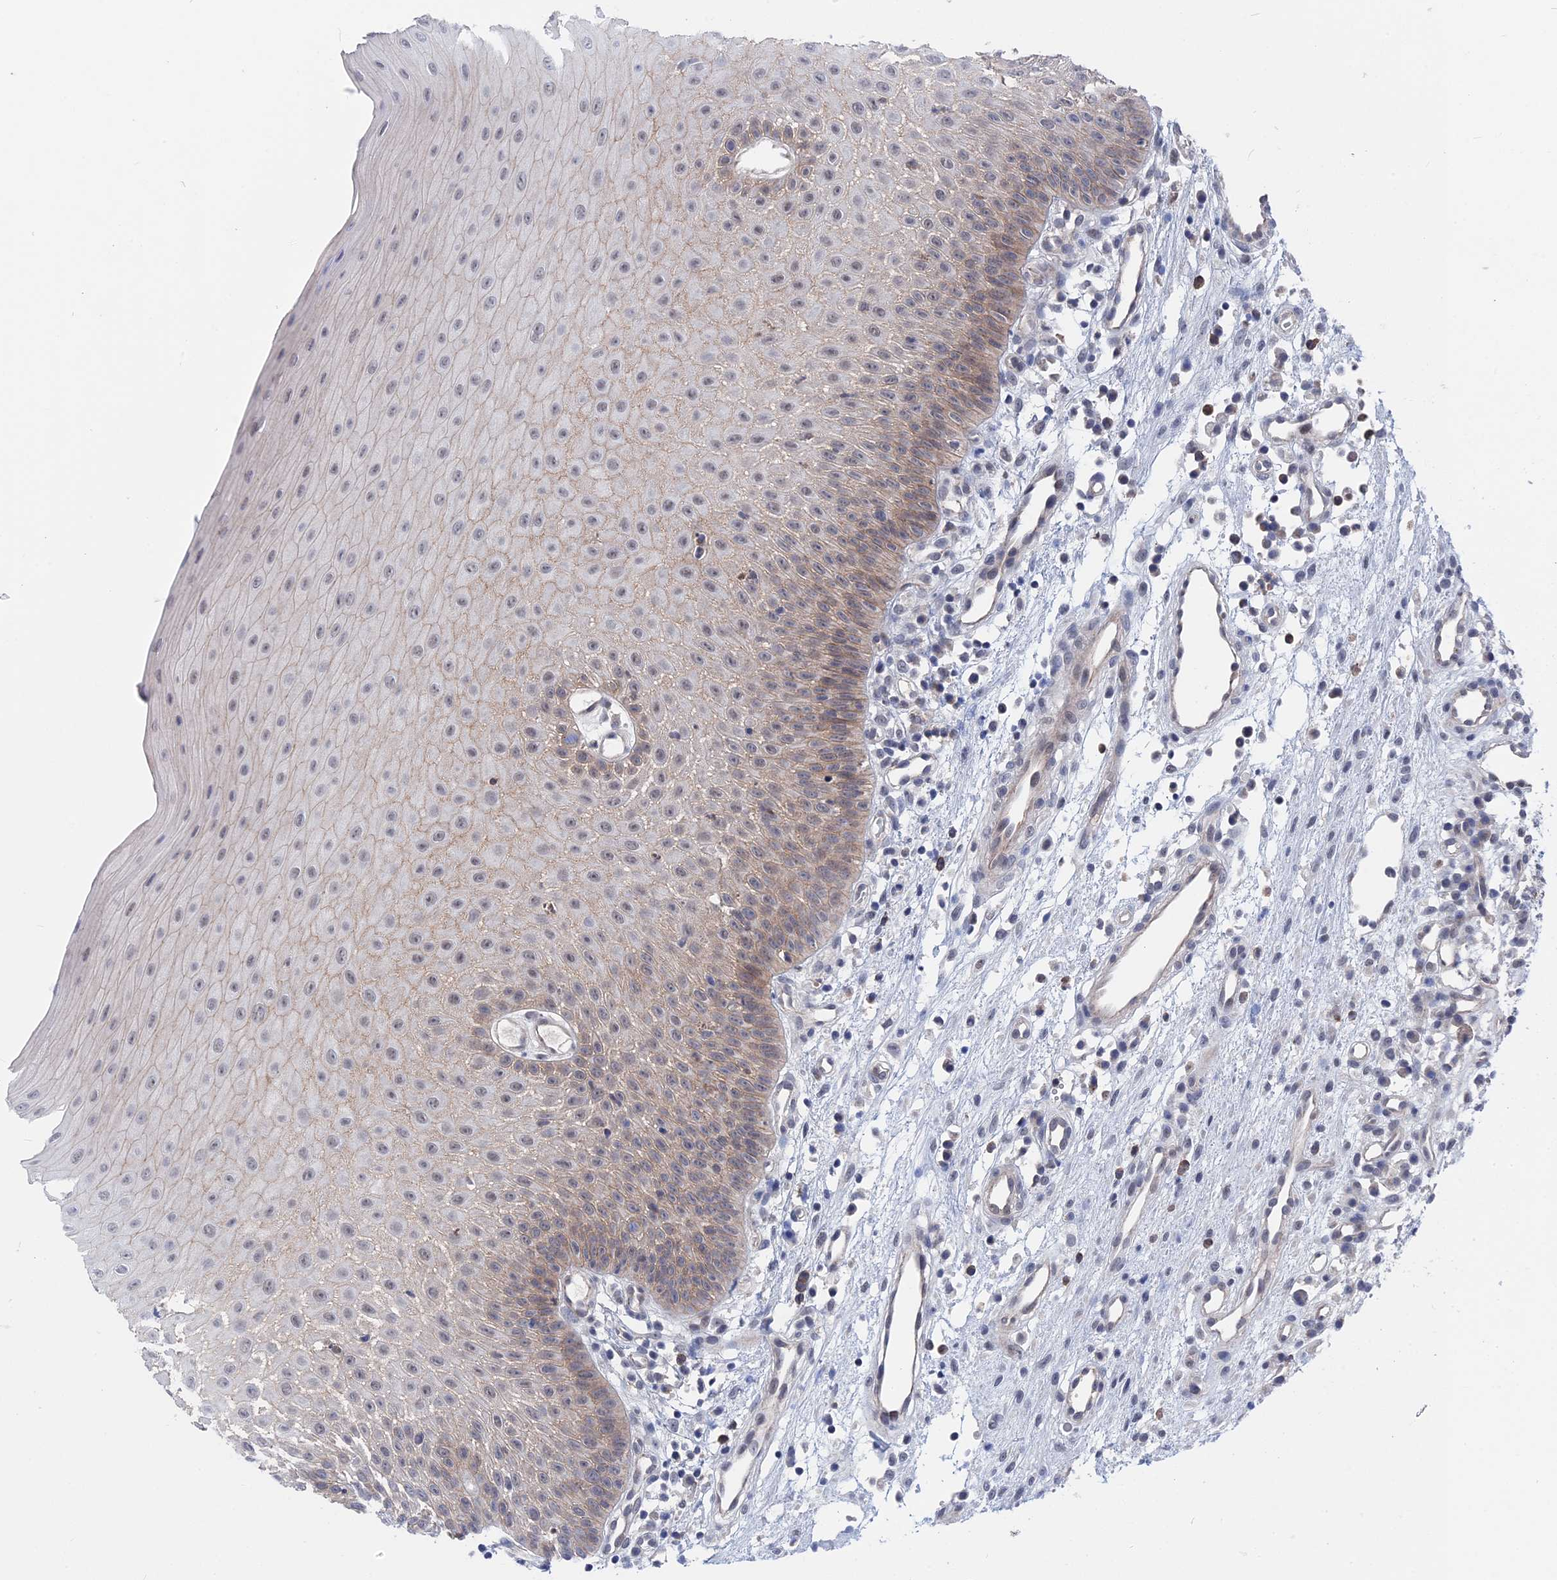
{"staining": {"intensity": "weak", "quantity": "<25%", "location": "cytoplasmic/membranous"}, "tissue": "oral mucosa", "cell_type": "Squamous epithelial cells", "image_type": "normal", "snomed": [{"axis": "morphology", "description": "Normal tissue, NOS"}, {"axis": "topography", "description": "Oral tissue"}], "caption": "Immunohistochemistry photomicrograph of normal oral mucosa: oral mucosa stained with DAB (3,3'-diaminobenzidine) demonstrates no significant protein expression in squamous epithelial cells.", "gene": "MARCHF3", "patient": {"sex": "female", "age": 13}}